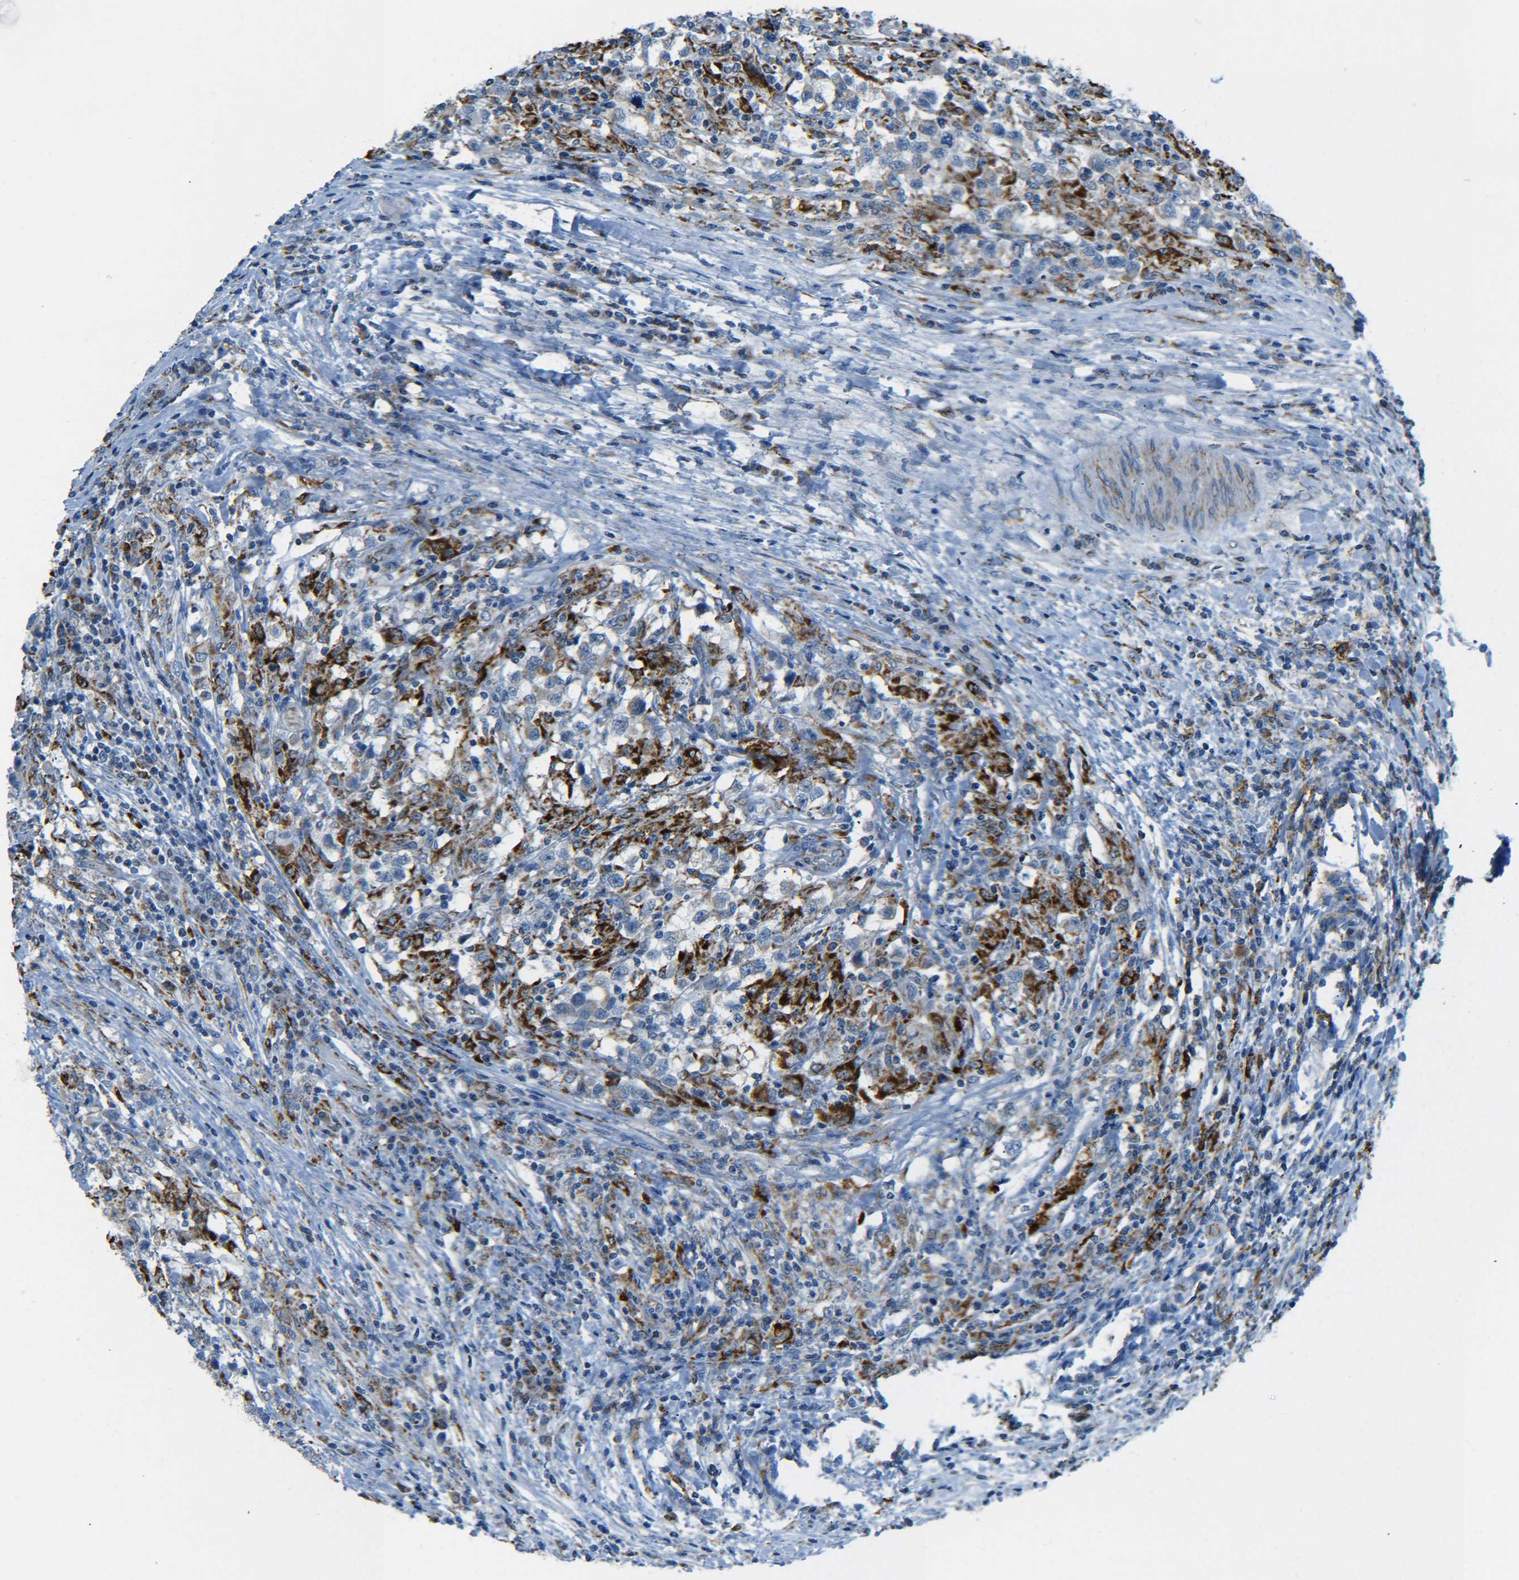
{"staining": {"intensity": "strong", "quantity": ">75%", "location": "cytoplasmic/membranous"}, "tissue": "testis cancer", "cell_type": "Tumor cells", "image_type": "cancer", "snomed": [{"axis": "morphology", "description": "Carcinoma, Embryonal, NOS"}, {"axis": "topography", "description": "Testis"}], "caption": "The histopathology image displays immunohistochemical staining of testis cancer (embryonal carcinoma). There is strong cytoplasmic/membranous expression is present in approximately >75% of tumor cells.", "gene": "CYB5R1", "patient": {"sex": "male", "age": 21}}